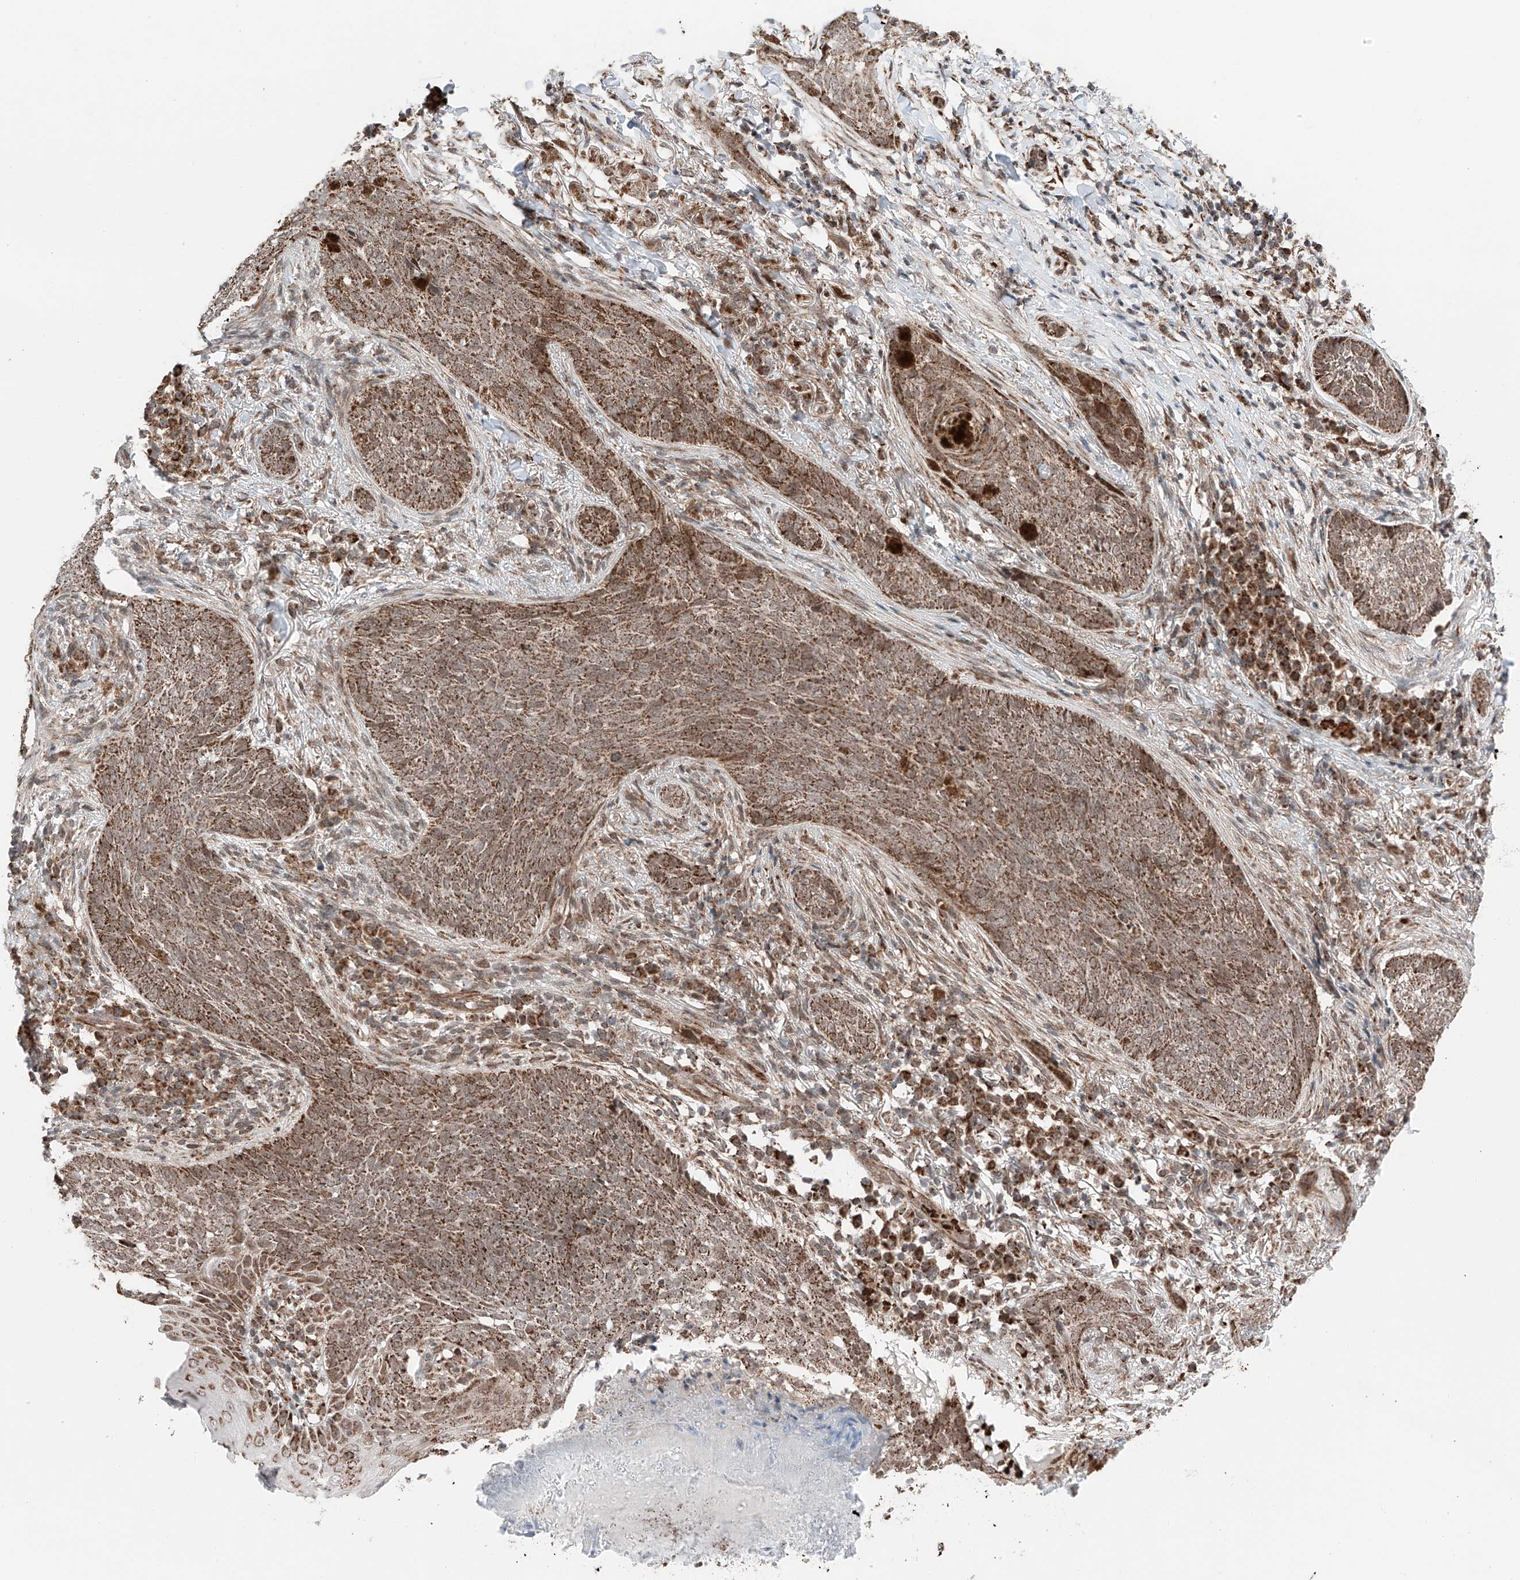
{"staining": {"intensity": "moderate", "quantity": ">75%", "location": "cytoplasmic/membranous,nuclear"}, "tissue": "skin cancer", "cell_type": "Tumor cells", "image_type": "cancer", "snomed": [{"axis": "morphology", "description": "Basal cell carcinoma"}, {"axis": "topography", "description": "Skin"}], "caption": "This micrograph exhibits basal cell carcinoma (skin) stained with immunohistochemistry to label a protein in brown. The cytoplasmic/membranous and nuclear of tumor cells show moderate positivity for the protein. Nuclei are counter-stained blue.", "gene": "ZSCAN29", "patient": {"sex": "male", "age": 85}}